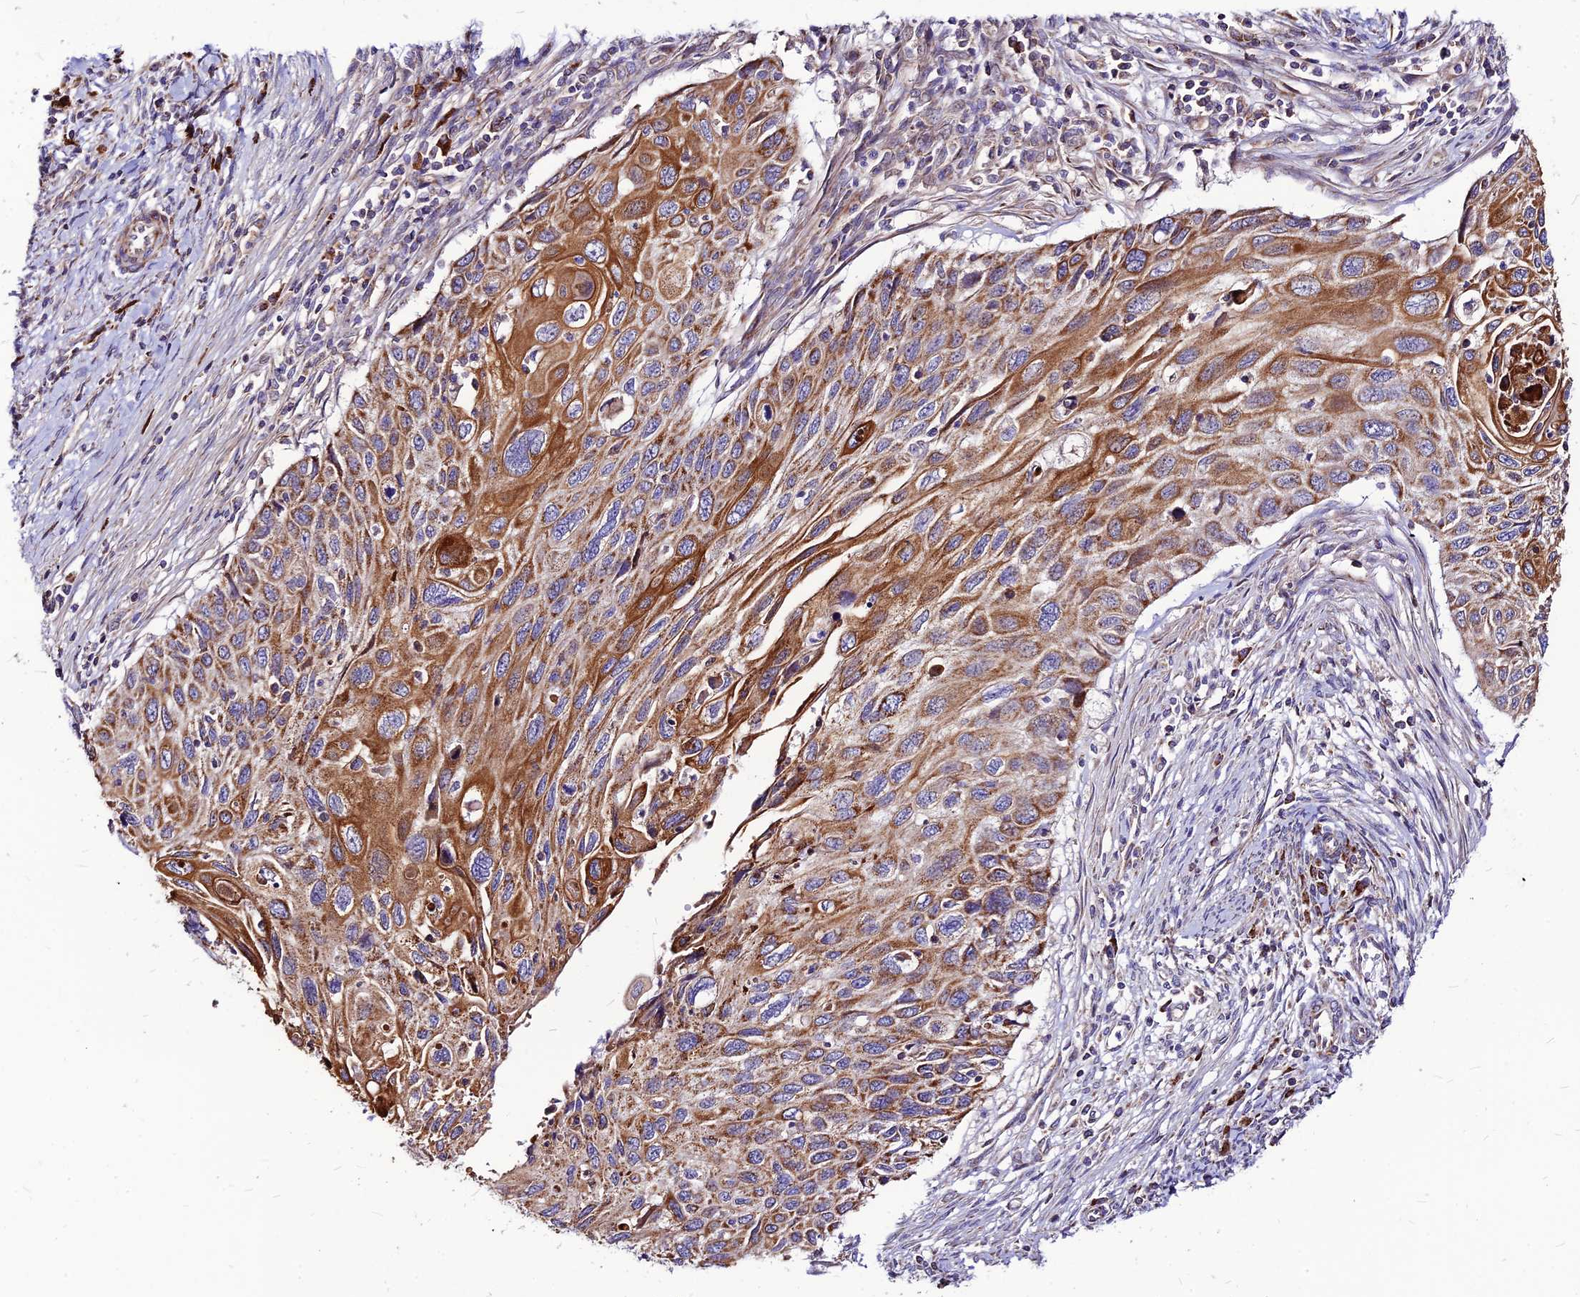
{"staining": {"intensity": "moderate", "quantity": ">75%", "location": "cytoplasmic/membranous"}, "tissue": "cervical cancer", "cell_type": "Tumor cells", "image_type": "cancer", "snomed": [{"axis": "morphology", "description": "Squamous cell carcinoma, NOS"}, {"axis": "topography", "description": "Cervix"}], "caption": "IHC (DAB) staining of human cervical cancer (squamous cell carcinoma) shows moderate cytoplasmic/membranous protein positivity in about >75% of tumor cells.", "gene": "ECI1", "patient": {"sex": "female", "age": 70}}